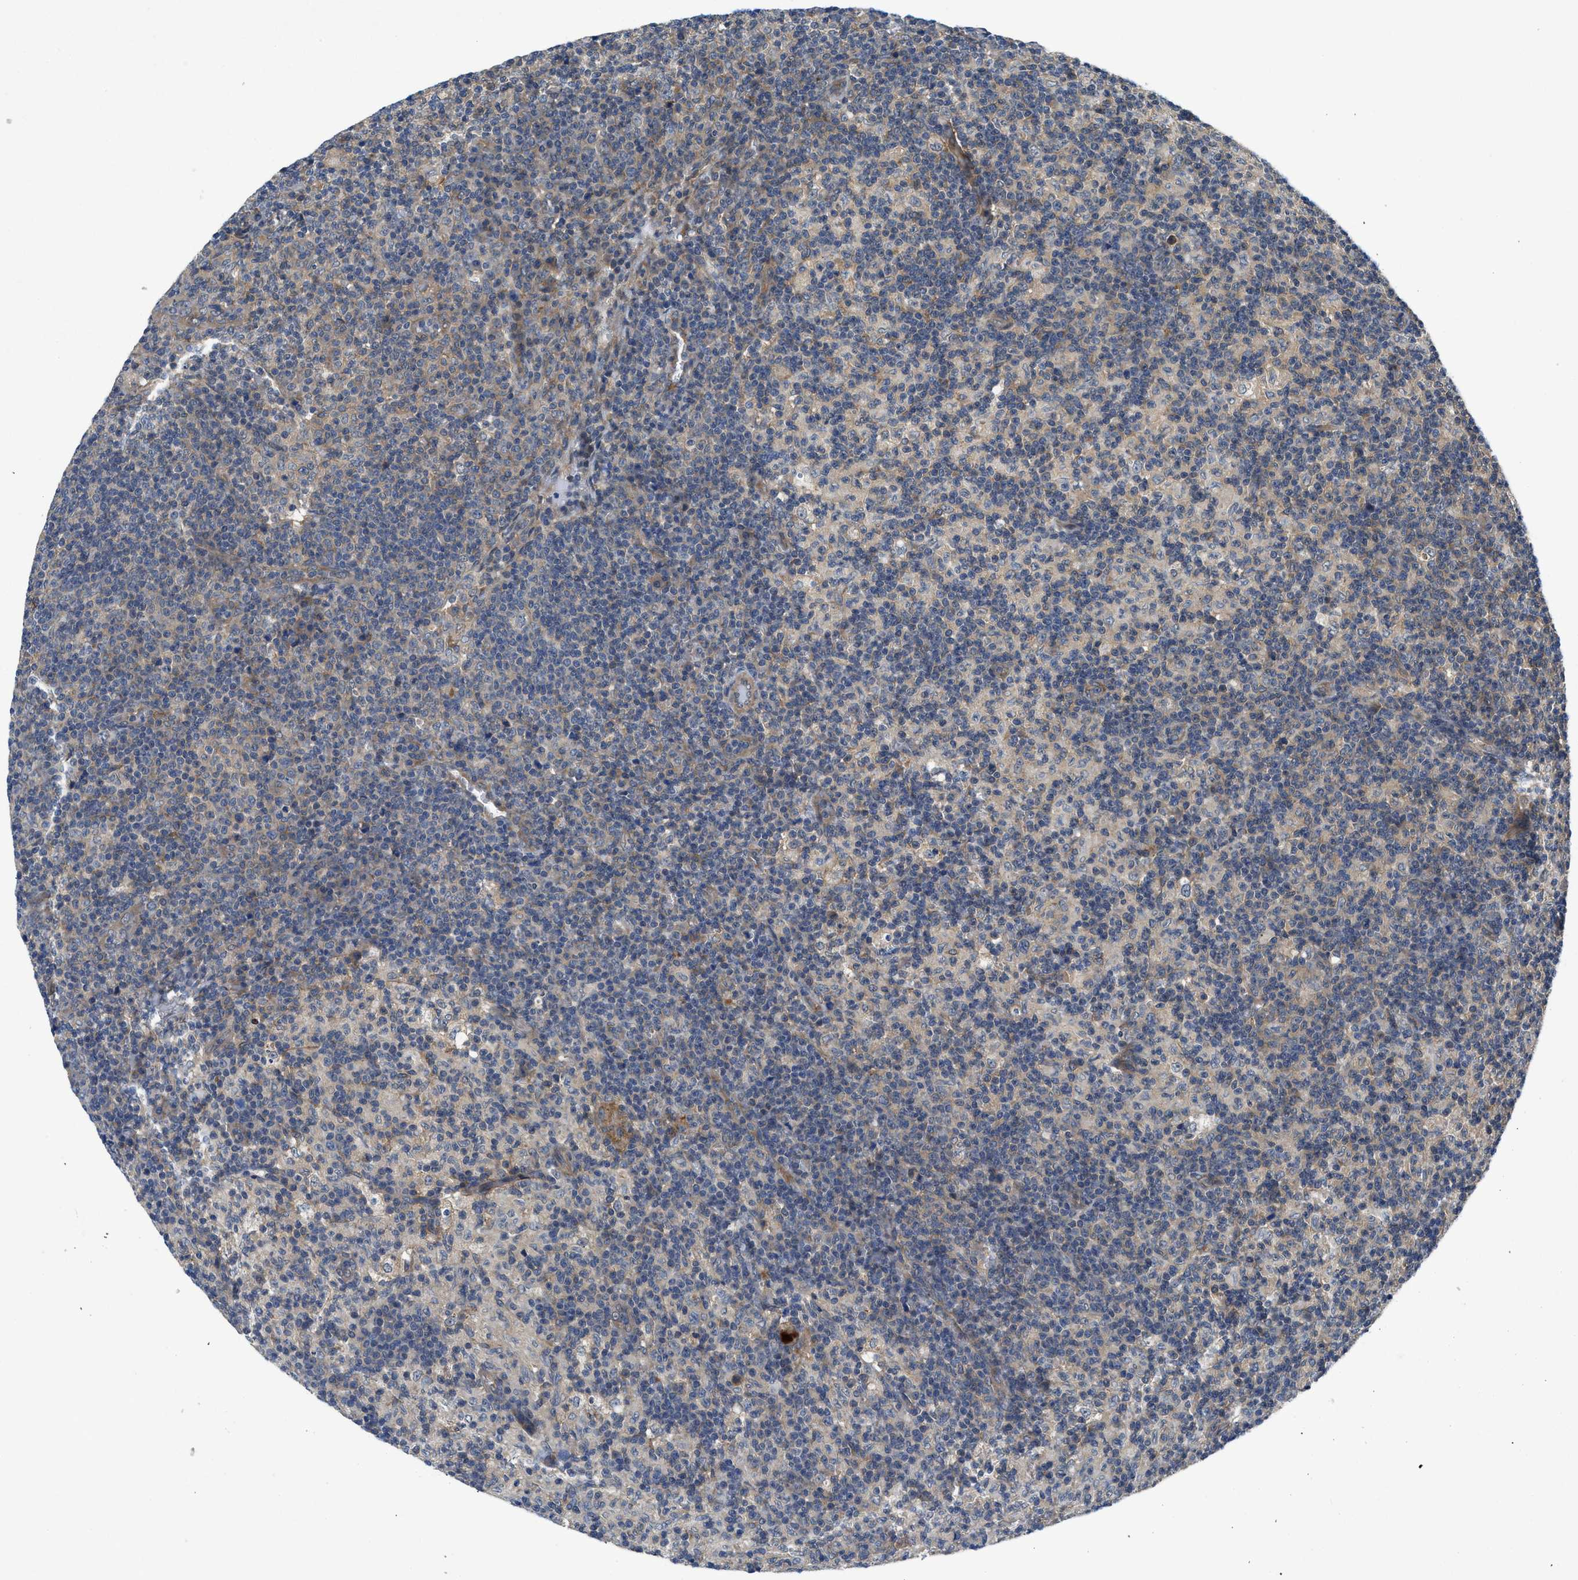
{"staining": {"intensity": "negative", "quantity": "none", "location": "none"}, "tissue": "lymph node", "cell_type": "Germinal center cells", "image_type": "normal", "snomed": [{"axis": "morphology", "description": "Normal tissue, NOS"}, {"axis": "morphology", "description": "Inflammation, NOS"}, {"axis": "topography", "description": "Lymph node"}], "caption": "DAB (3,3'-diaminobenzidine) immunohistochemical staining of benign human lymph node shows no significant expression in germinal center cells. (Stains: DAB (3,3'-diaminobenzidine) immunohistochemistry with hematoxylin counter stain, Microscopy: brightfield microscopy at high magnification).", "gene": "PANX1", "patient": {"sex": "male", "age": 55}}